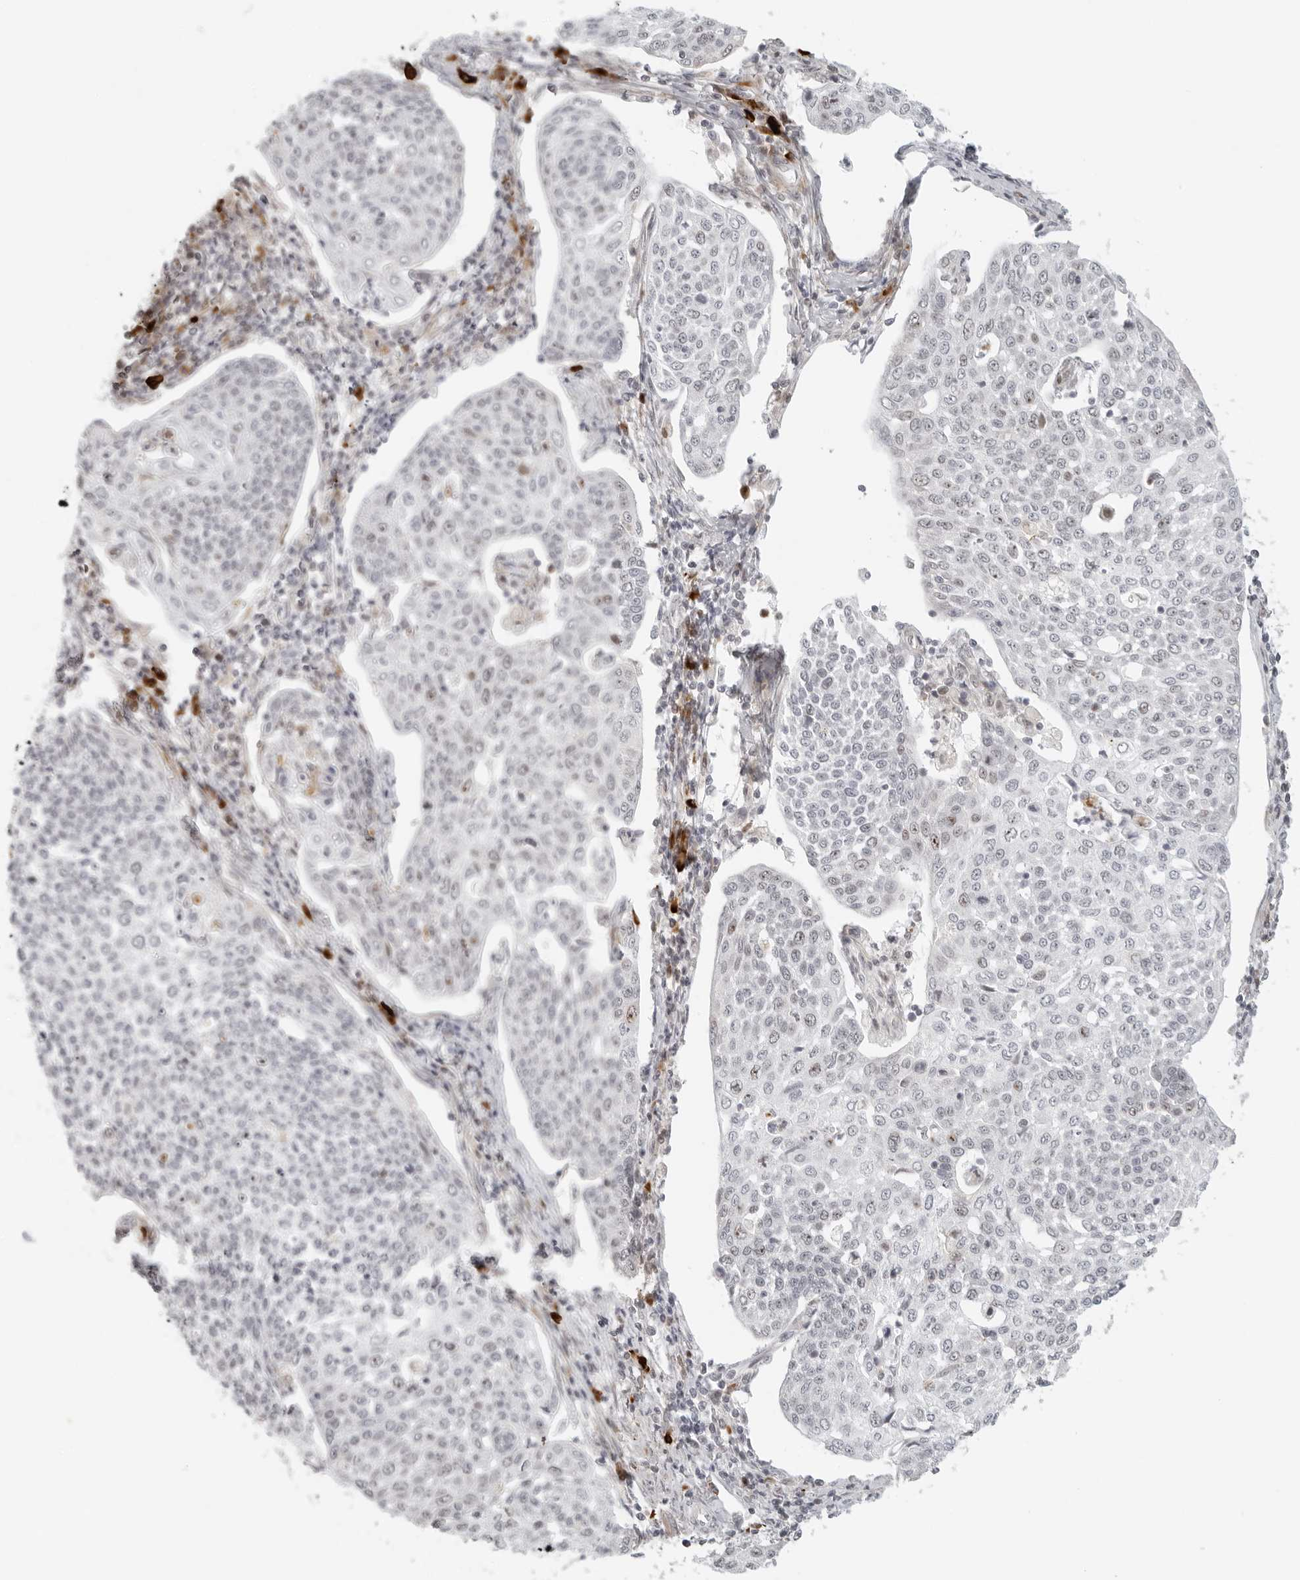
{"staining": {"intensity": "negative", "quantity": "none", "location": "none"}, "tissue": "cervical cancer", "cell_type": "Tumor cells", "image_type": "cancer", "snomed": [{"axis": "morphology", "description": "Squamous cell carcinoma, NOS"}, {"axis": "topography", "description": "Cervix"}], "caption": "This photomicrograph is of cervical cancer (squamous cell carcinoma) stained with immunohistochemistry to label a protein in brown with the nuclei are counter-stained blue. There is no expression in tumor cells.", "gene": "ZNF678", "patient": {"sex": "female", "age": 34}}